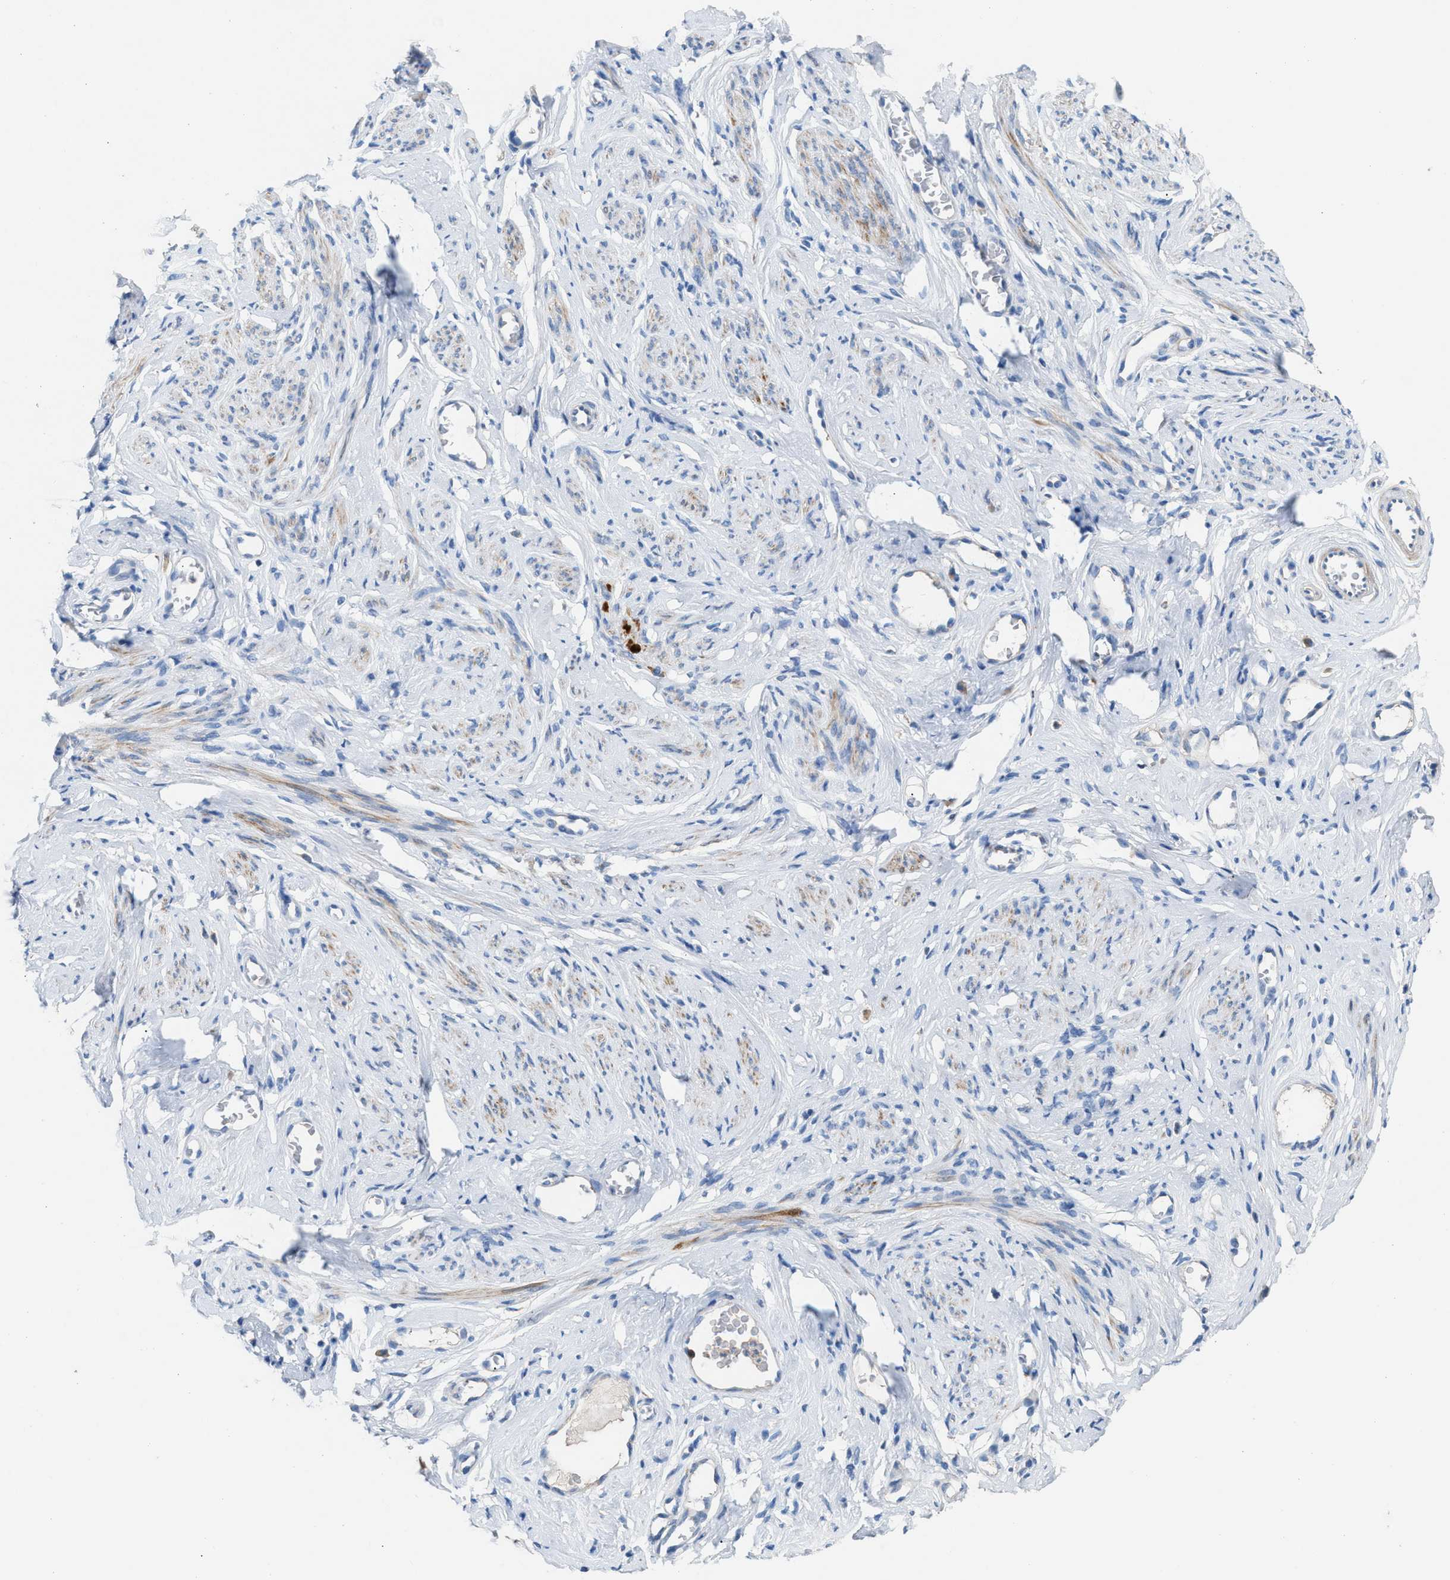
{"staining": {"intensity": "negative", "quantity": "none", "location": "none"}, "tissue": "cervix", "cell_type": "Squamous epithelial cells", "image_type": "normal", "snomed": [{"axis": "morphology", "description": "Normal tissue, NOS"}, {"axis": "topography", "description": "Cervix"}], "caption": "Squamous epithelial cells show no significant positivity in benign cervix. Brightfield microscopy of immunohistochemistry stained with DAB (brown) and hematoxylin (blue), captured at high magnification.", "gene": "AOAH", "patient": {"sex": "female", "age": 77}}